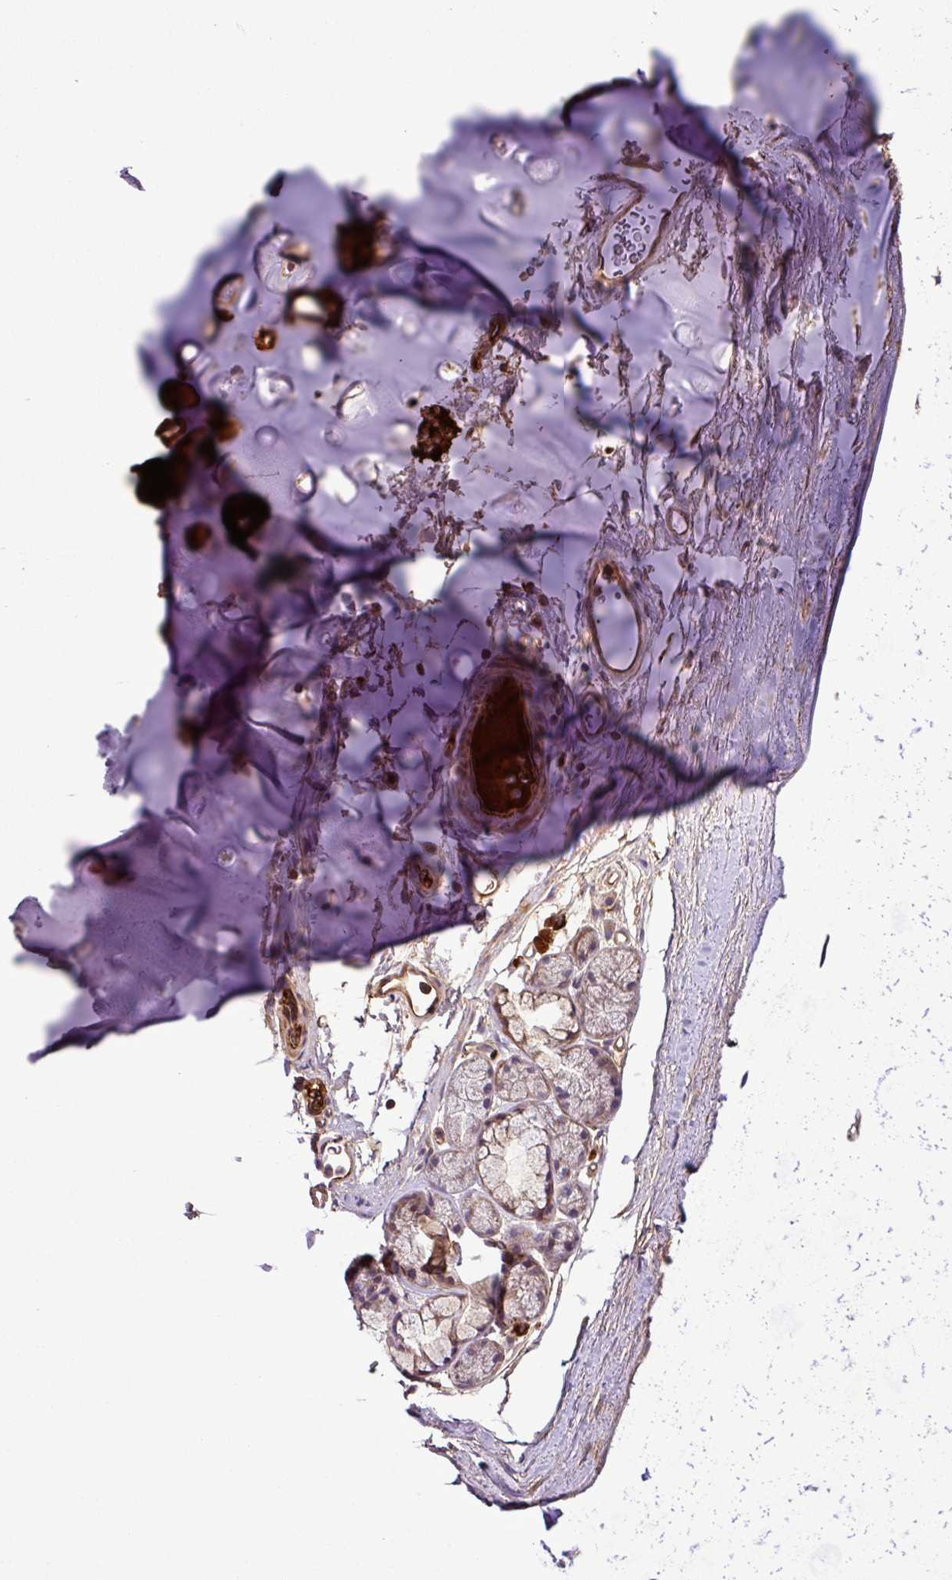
{"staining": {"intensity": "strong", "quantity": "<25%", "location": "cytoplasmic/membranous"}, "tissue": "soft tissue", "cell_type": "Chondrocytes", "image_type": "normal", "snomed": [{"axis": "morphology", "description": "Normal tissue, NOS"}, {"axis": "topography", "description": "Lymph node"}, {"axis": "topography", "description": "Cartilage tissue"}, {"axis": "topography", "description": "Bronchus"}], "caption": "Brown immunohistochemical staining in unremarkable soft tissue shows strong cytoplasmic/membranous staining in approximately <25% of chondrocytes. Using DAB (3,3'-diaminobenzidine) (brown) and hematoxylin (blue) stains, captured at high magnification using brightfield microscopy.", "gene": "ZNF266", "patient": {"sex": "female", "age": 70}}